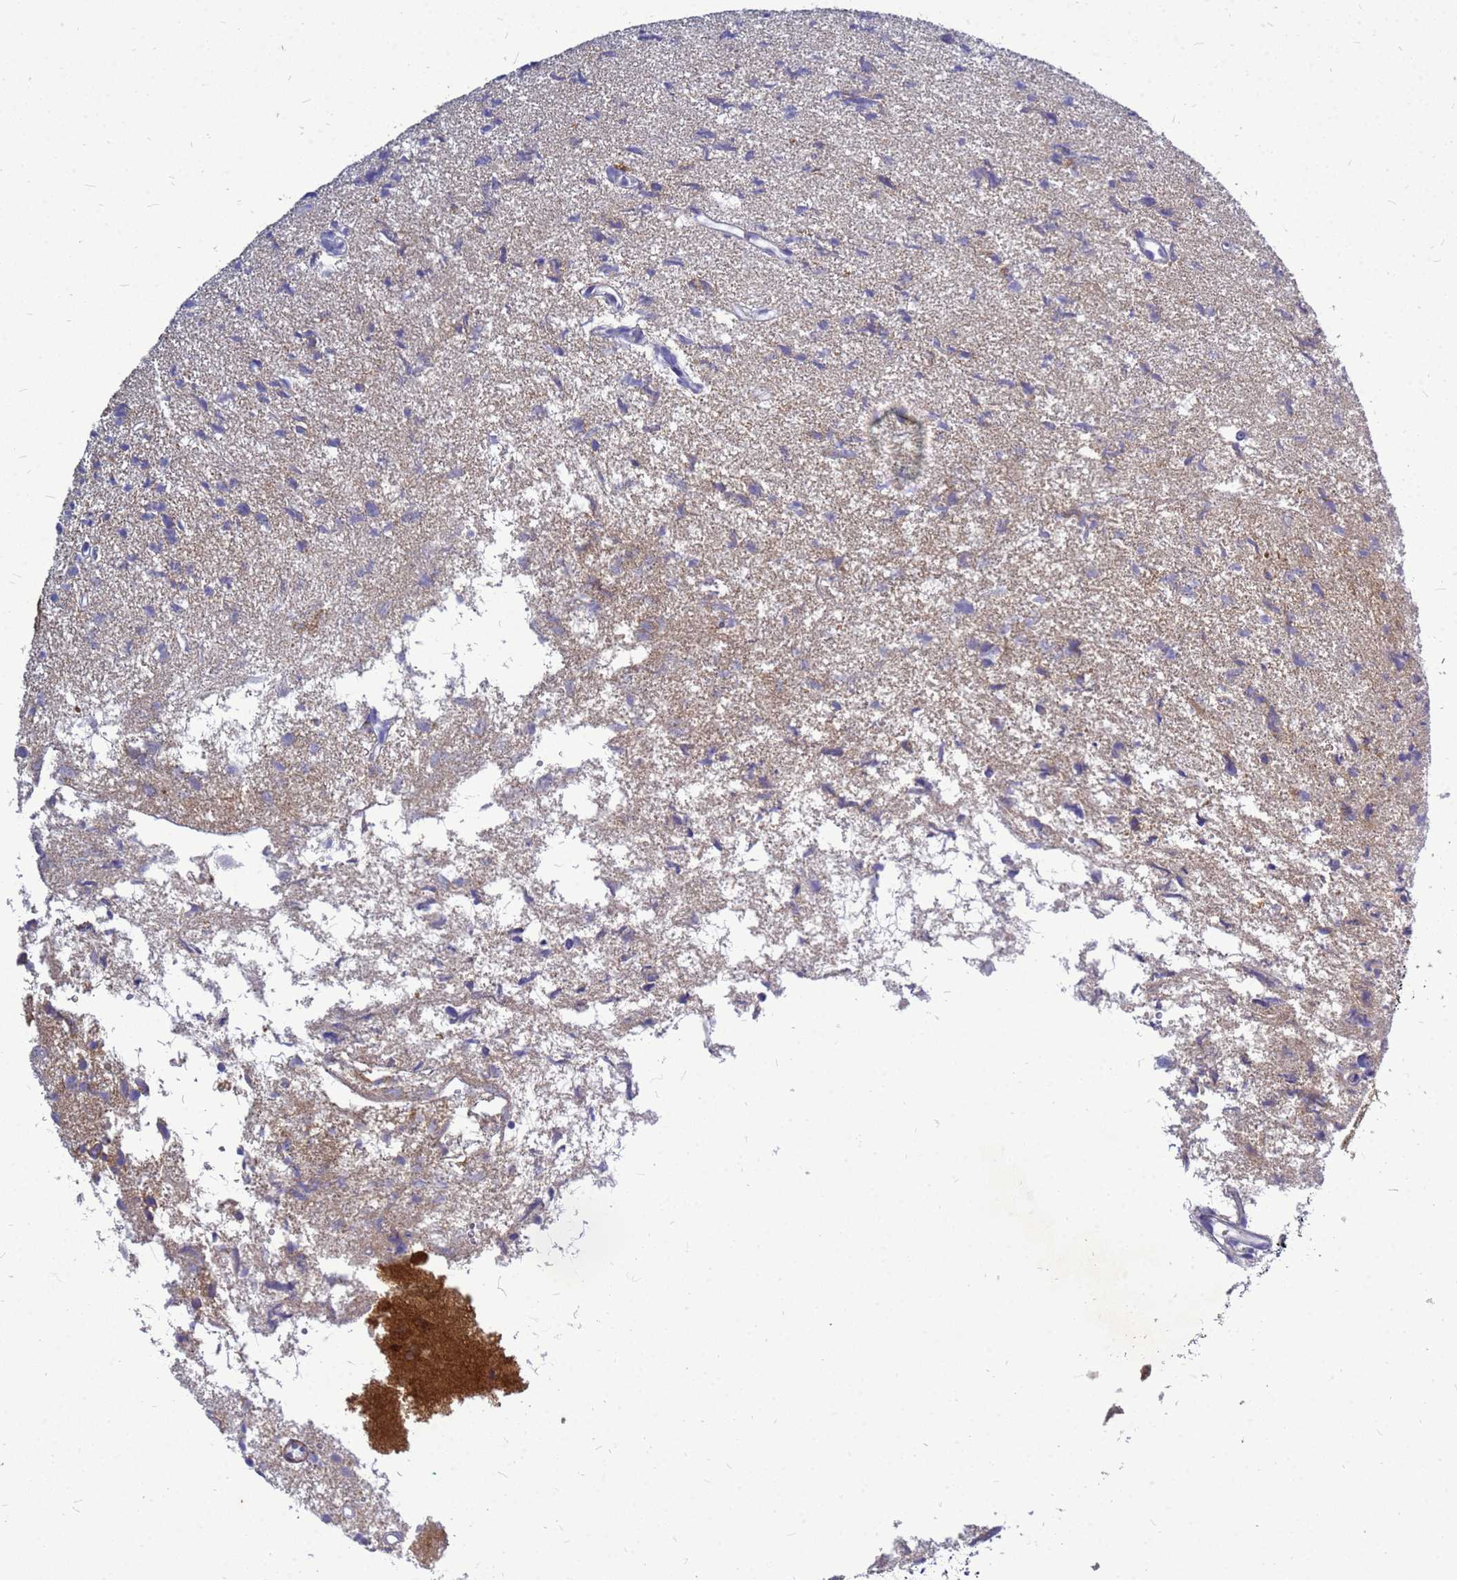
{"staining": {"intensity": "negative", "quantity": "none", "location": "none"}, "tissue": "glioma", "cell_type": "Tumor cells", "image_type": "cancer", "snomed": [{"axis": "morphology", "description": "Glioma, malignant, High grade"}, {"axis": "topography", "description": "Brain"}], "caption": "High-grade glioma (malignant) stained for a protein using IHC demonstrates no staining tumor cells.", "gene": "SRGAP3", "patient": {"sex": "female", "age": 59}}